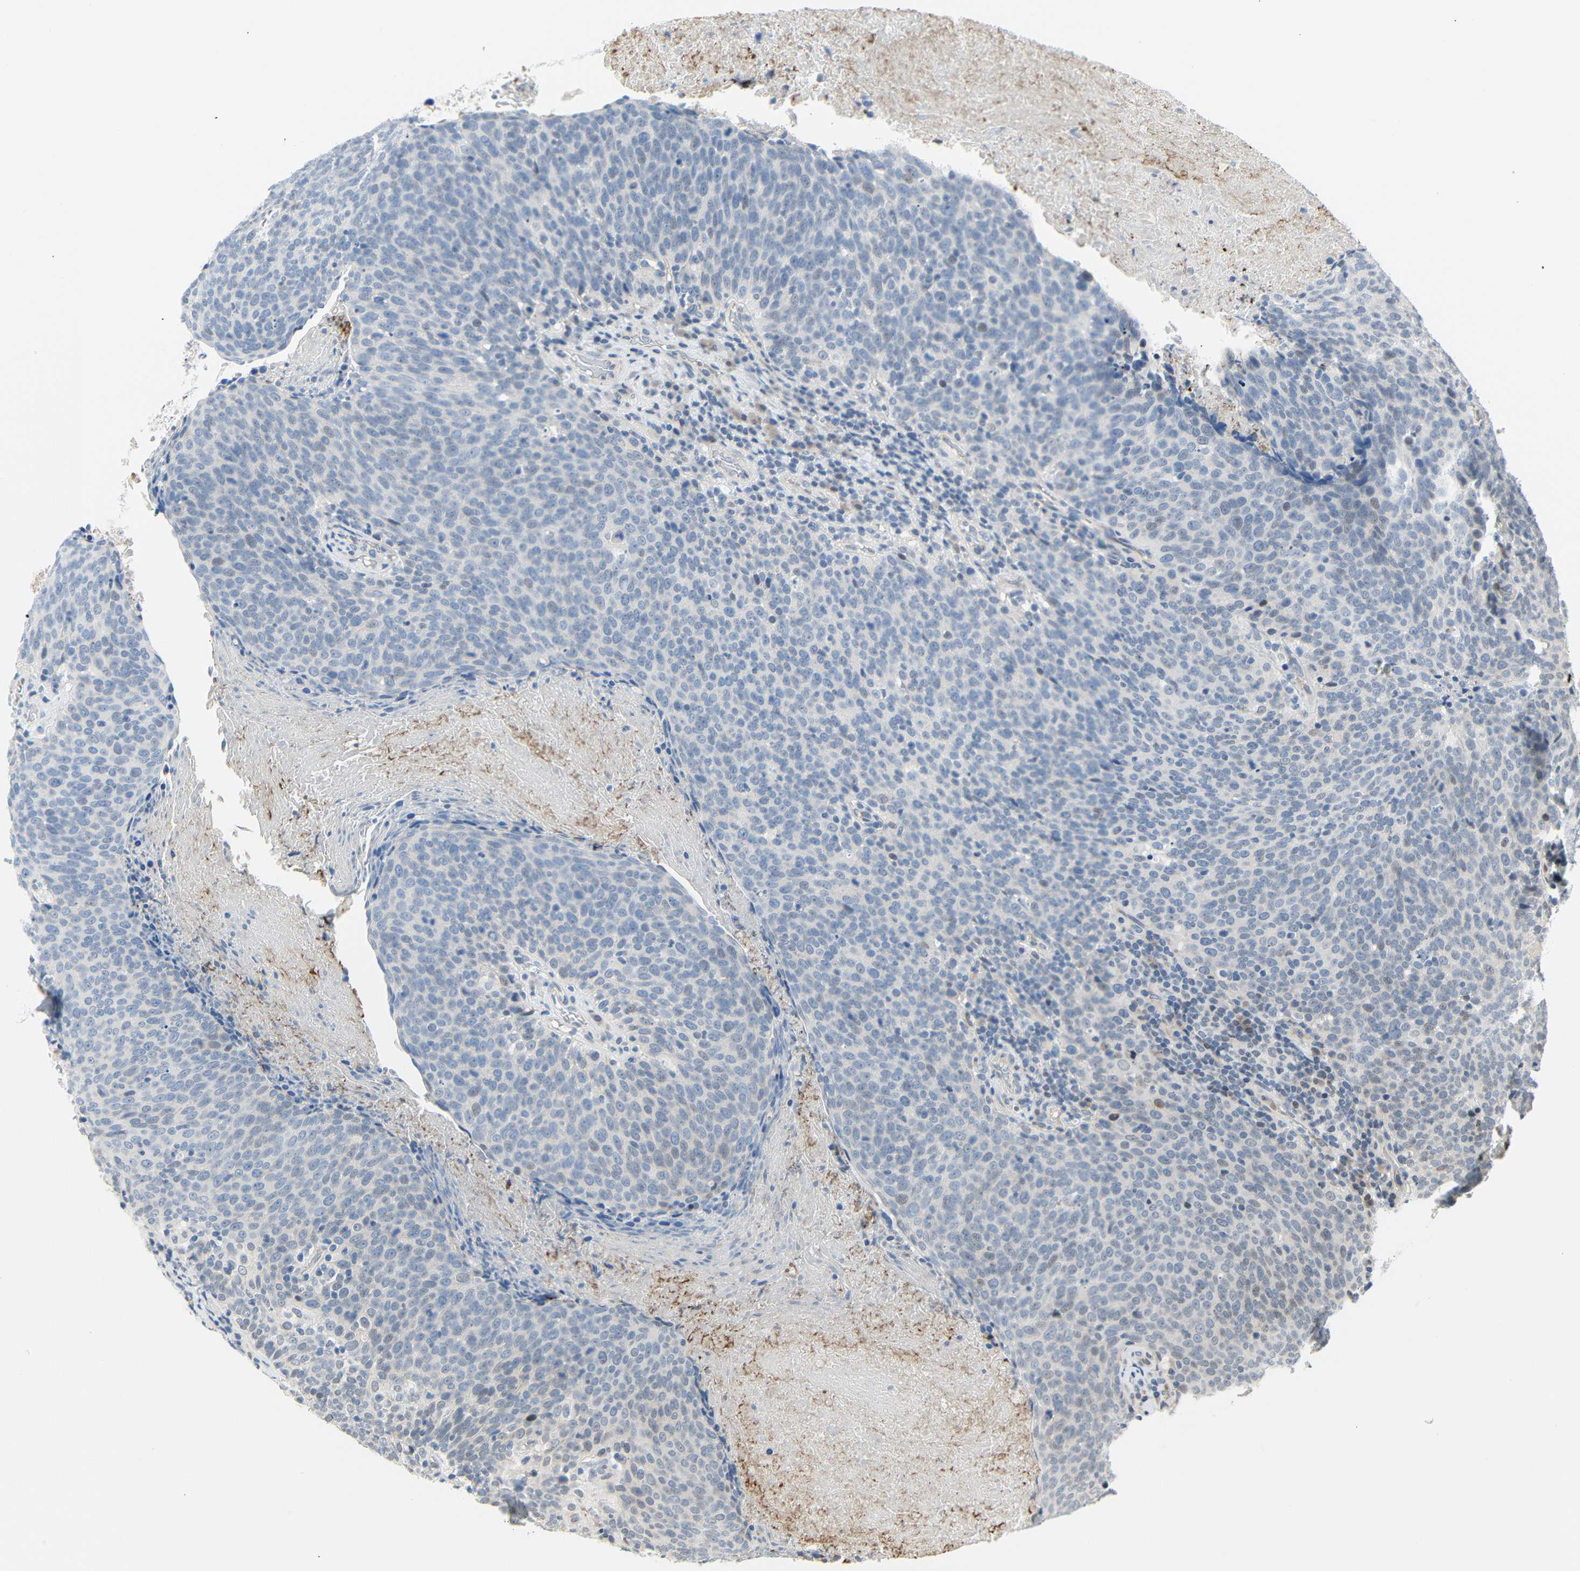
{"staining": {"intensity": "negative", "quantity": "none", "location": "none"}, "tissue": "head and neck cancer", "cell_type": "Tumor cells", "image_type": "cancer", "snomed": [{"axis": "morphology", "description": "Squamous cell carcinoma, NOS"}, {"axis": "morphology", "description": "Squamous cell carcinoma, metastatic, NOS"}, {"axis": "topography", "description": "Lymph node"}, {"axis": "topography", "description": "Head-Neck"}], "caption": "An IHC photomicrograph of head and neck metastatic squamous cell carcinoma is shown. There is no staining in tumor cells of head and neck metastatic squamous cell carcinoma.", "gene": "IMPG2", "patient": {"sex": "male", "age": 62}}